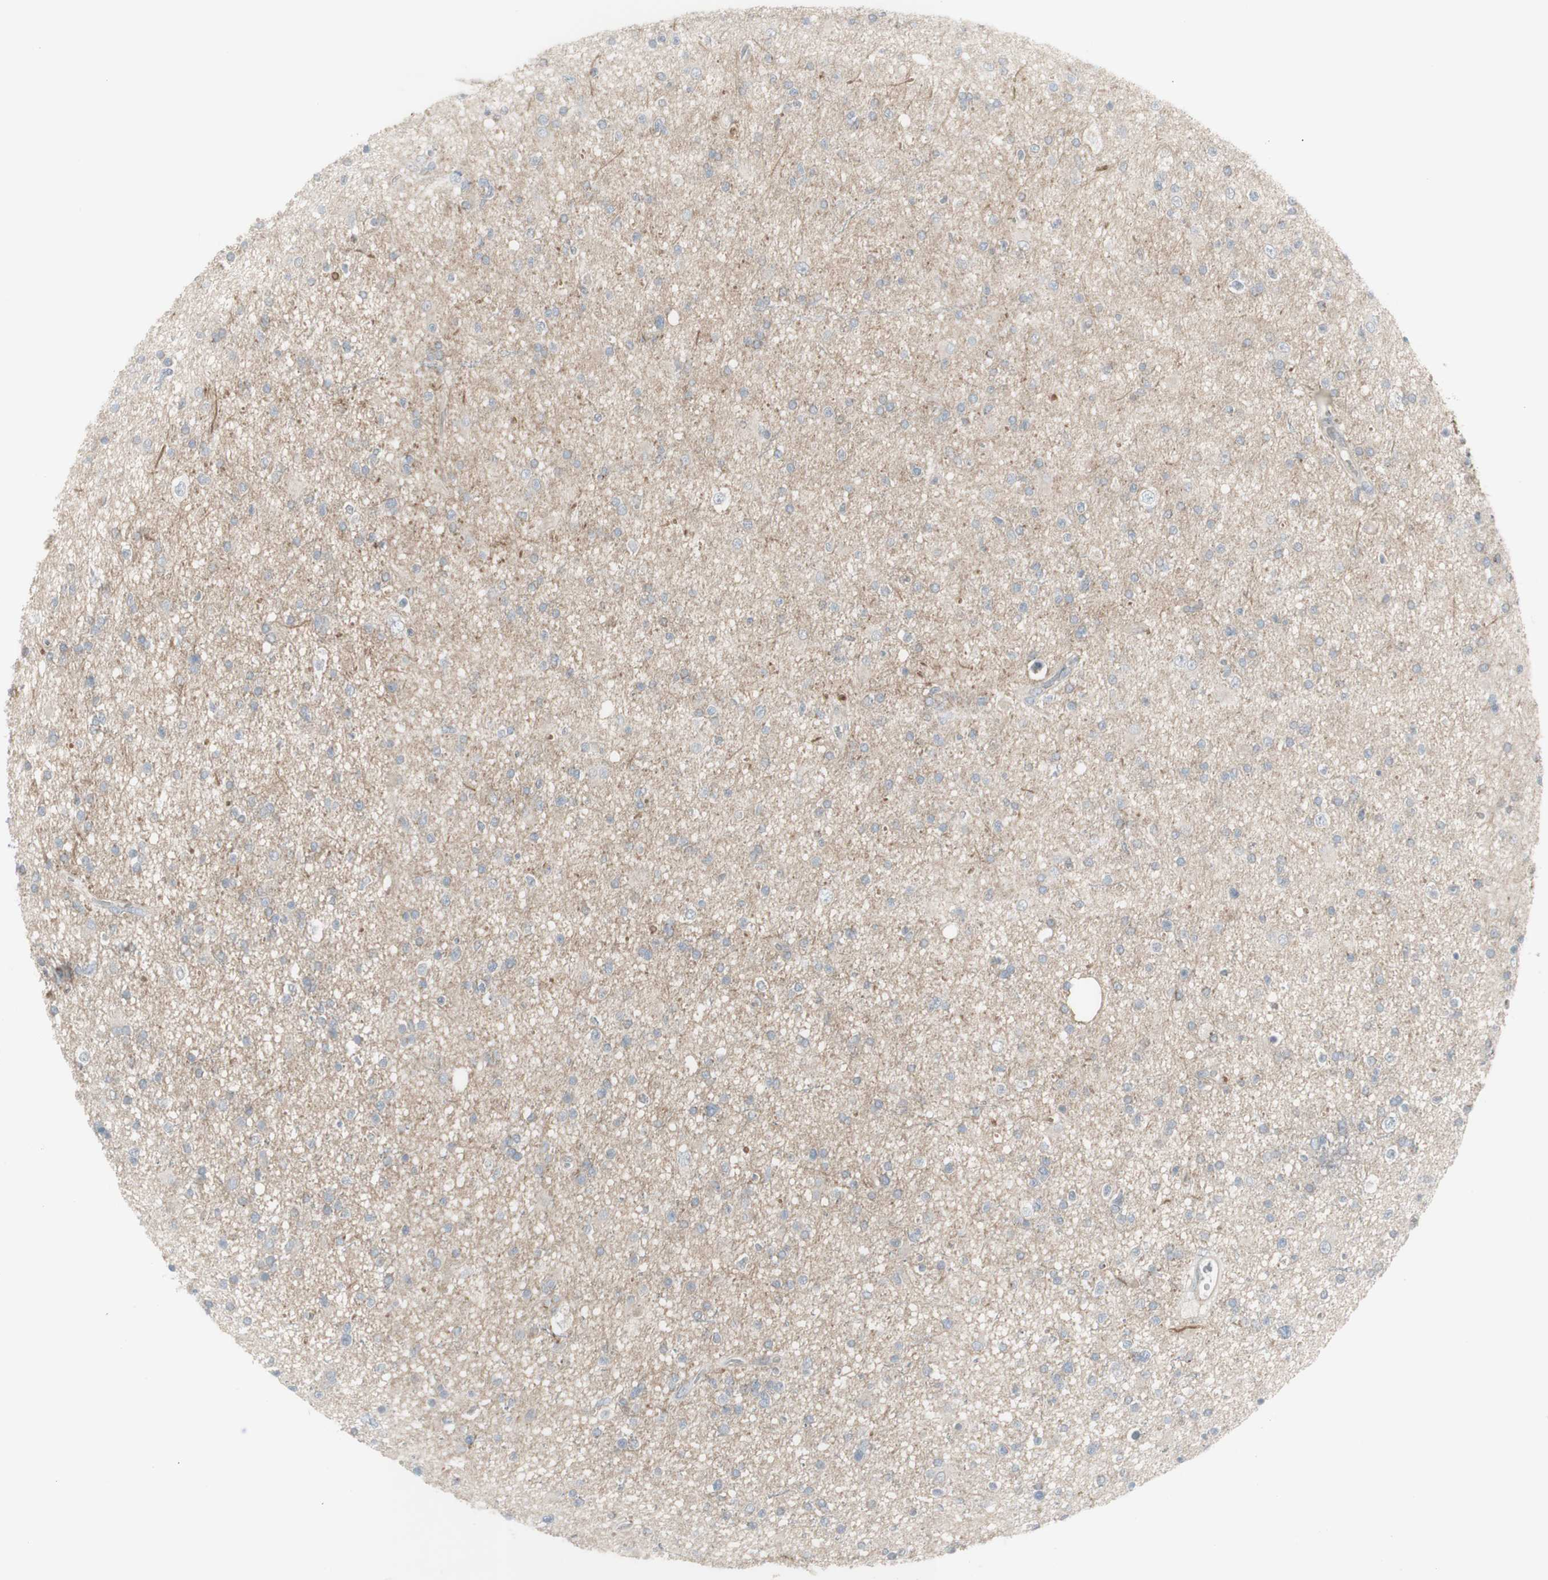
{"staining": {"intensity": "negative", "quantity": "none", "location": "none"}, "tissue": "glioma", "cell_type": "Tumor cells", "image_type": "cancer", "snomed": [{"axis": "morphology", "description": "Glioma, malignant, High grade"}, {"axis": "topography", "description": "Brain"}], "caption": "A micrograph of human malignant glioma (high-grade) is negative for staining in tumor cells.", "gene": "GALNT6", "patient": {"sex": "male", "age": 33}}